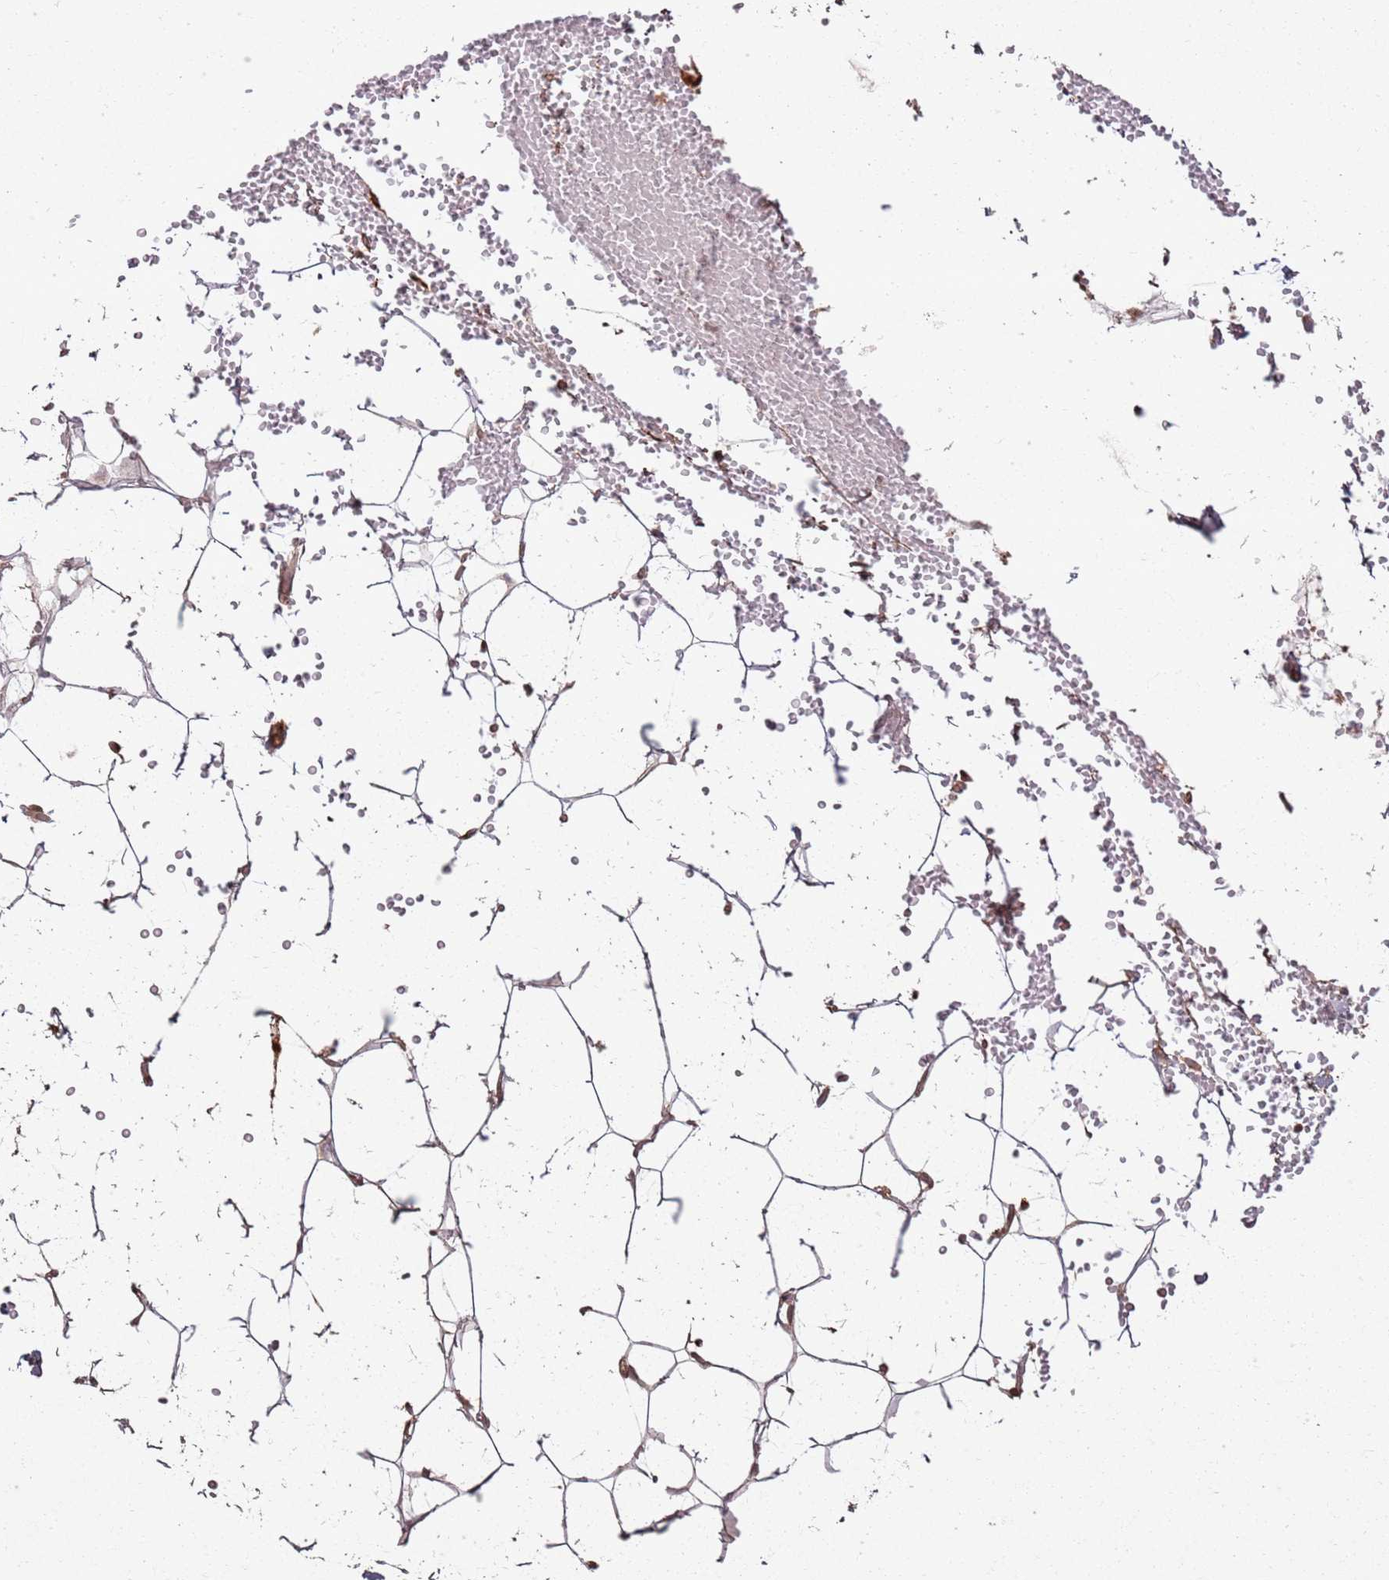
{"staining": {"intensity": "moderate", "quantity": ">75%", "location": "nuclear"}, "tissue": "adipose tissue", "cell_type": "Adipocytes", "image_type": "normal", "snomed": [{"axis": "morphology", "description": "Normal tissue, NOS"}, {"axis": "topography", "description": "Breast"}], "caption": "Human adipose tissue stained for a protein (brown) shows moderate nuclear positive staining in about >75% of adipocytes.", "gene": "ZNF623", "patient": {"sex": "female", "age": 23}}